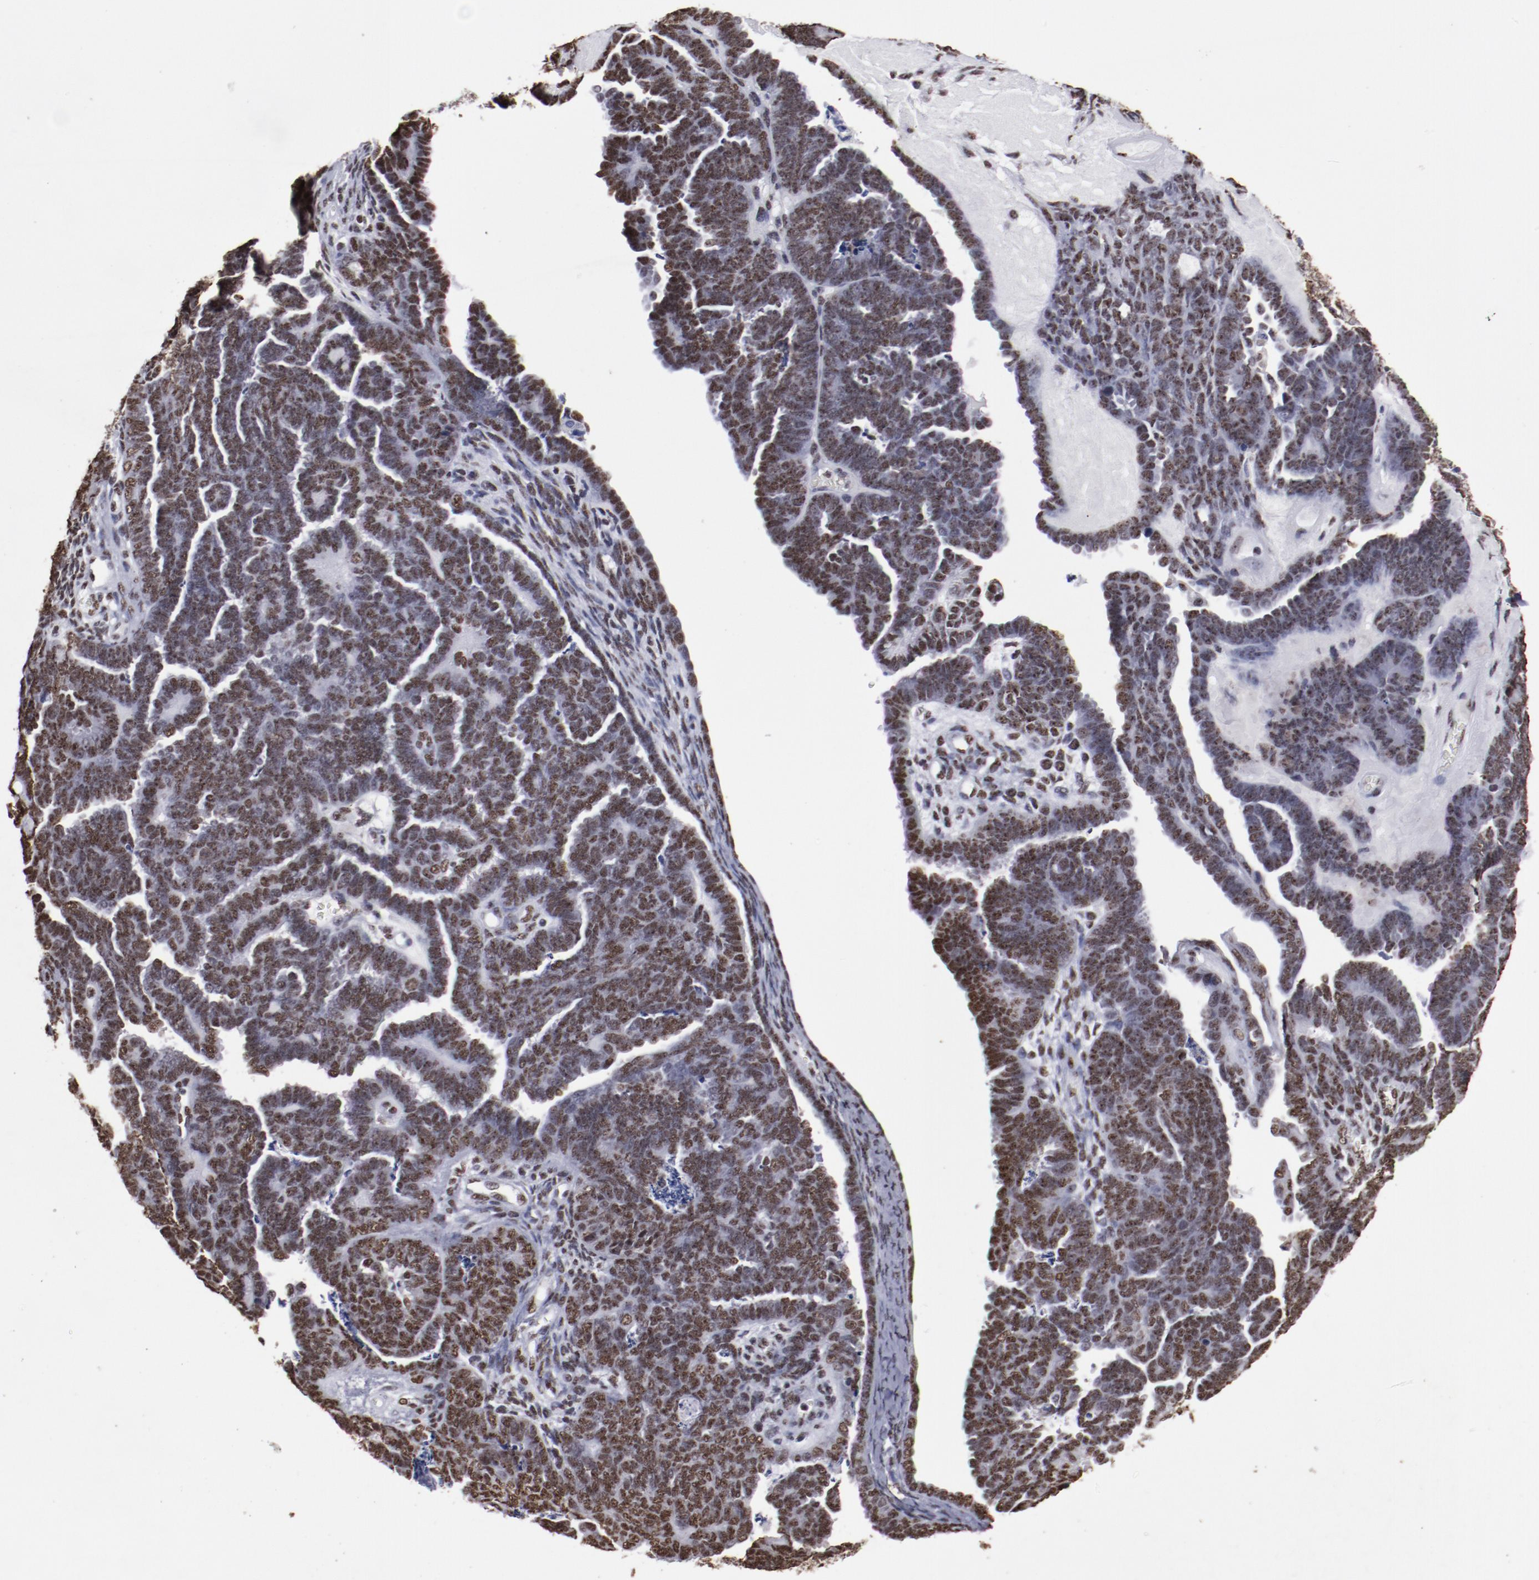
{"staining": {"intensity": "strong", "quantity": ">75%", "location": "nuclear"}, "tissue": "endometrial cancer", "cell_type": "Tumor cells", "image_type": "cancer", "snomed": [{"axis": "morphology", "description": "Neoplasm, malignant, NOS"}, {"axis": "topography", "description": "Endometrium"}], "caption": "Immunohistochemical staining of human endometrial neoplasm (malignant) reveals high levels of strong nuclear expression in approximately >75% of tumor cells.", "gene": "HNRNPA2B1", "patient": {"sex": "female", "age": 74}}